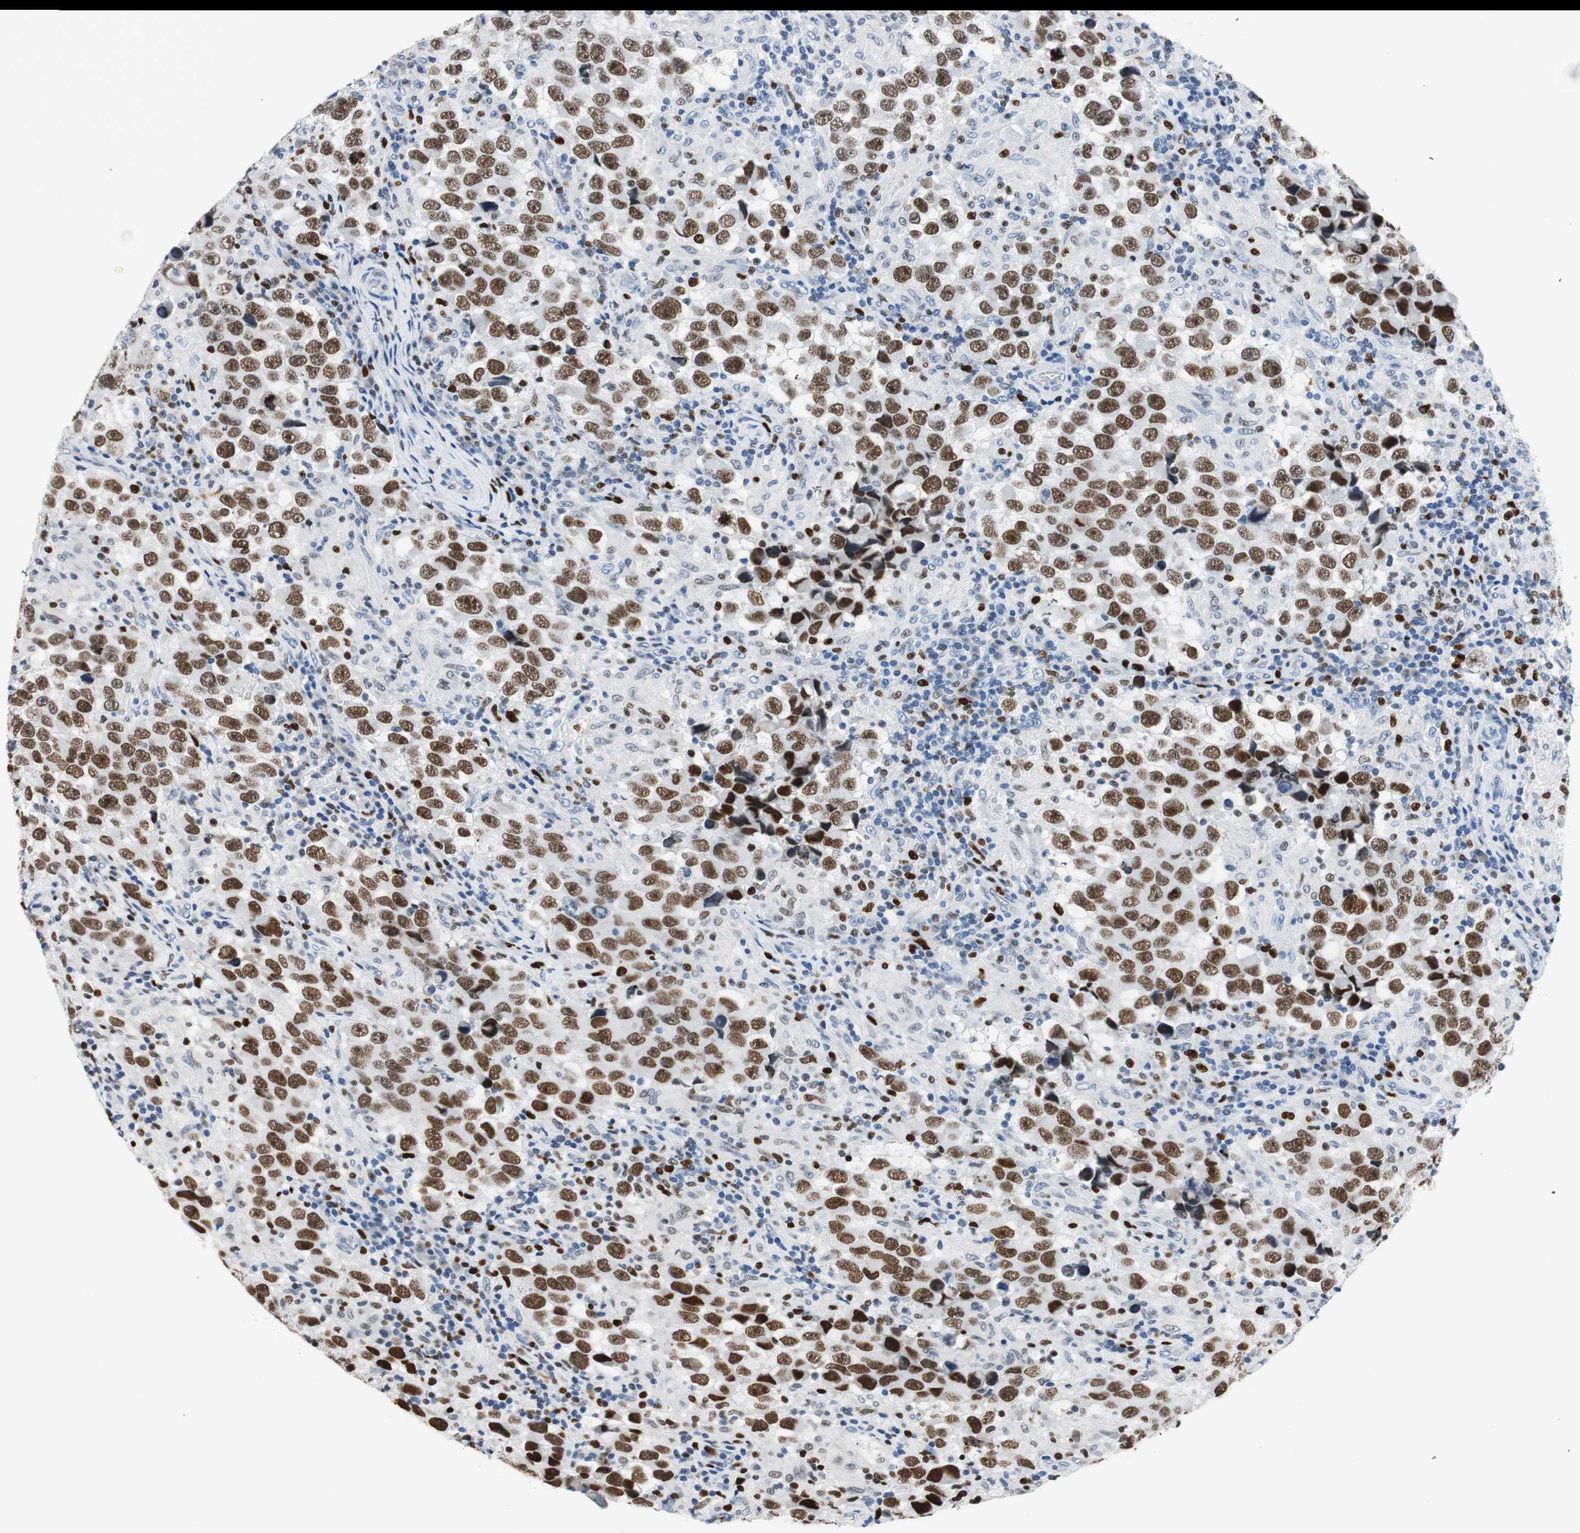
{"staining": {"intensity": "moderate", "quantity": ">75%", "location": "nuclear"}, "tissue": "testis cancer", "cell_type": "Tumor cells", "image_type": "cancer", "snomed": [{"axis": "morphology", "description": "Carcinoma, Embryonal, NOS"}, {"axis": "topography", "description": "Testis"}], "caption": "Immunohistochemical staining of testis embryonal carcinoma demonstrates medium levels of moderate nuclear protein expression in approximately >75% of tumor cells.", "gene": "EZH2", "patient": {"sex": "male", "age": 21}}